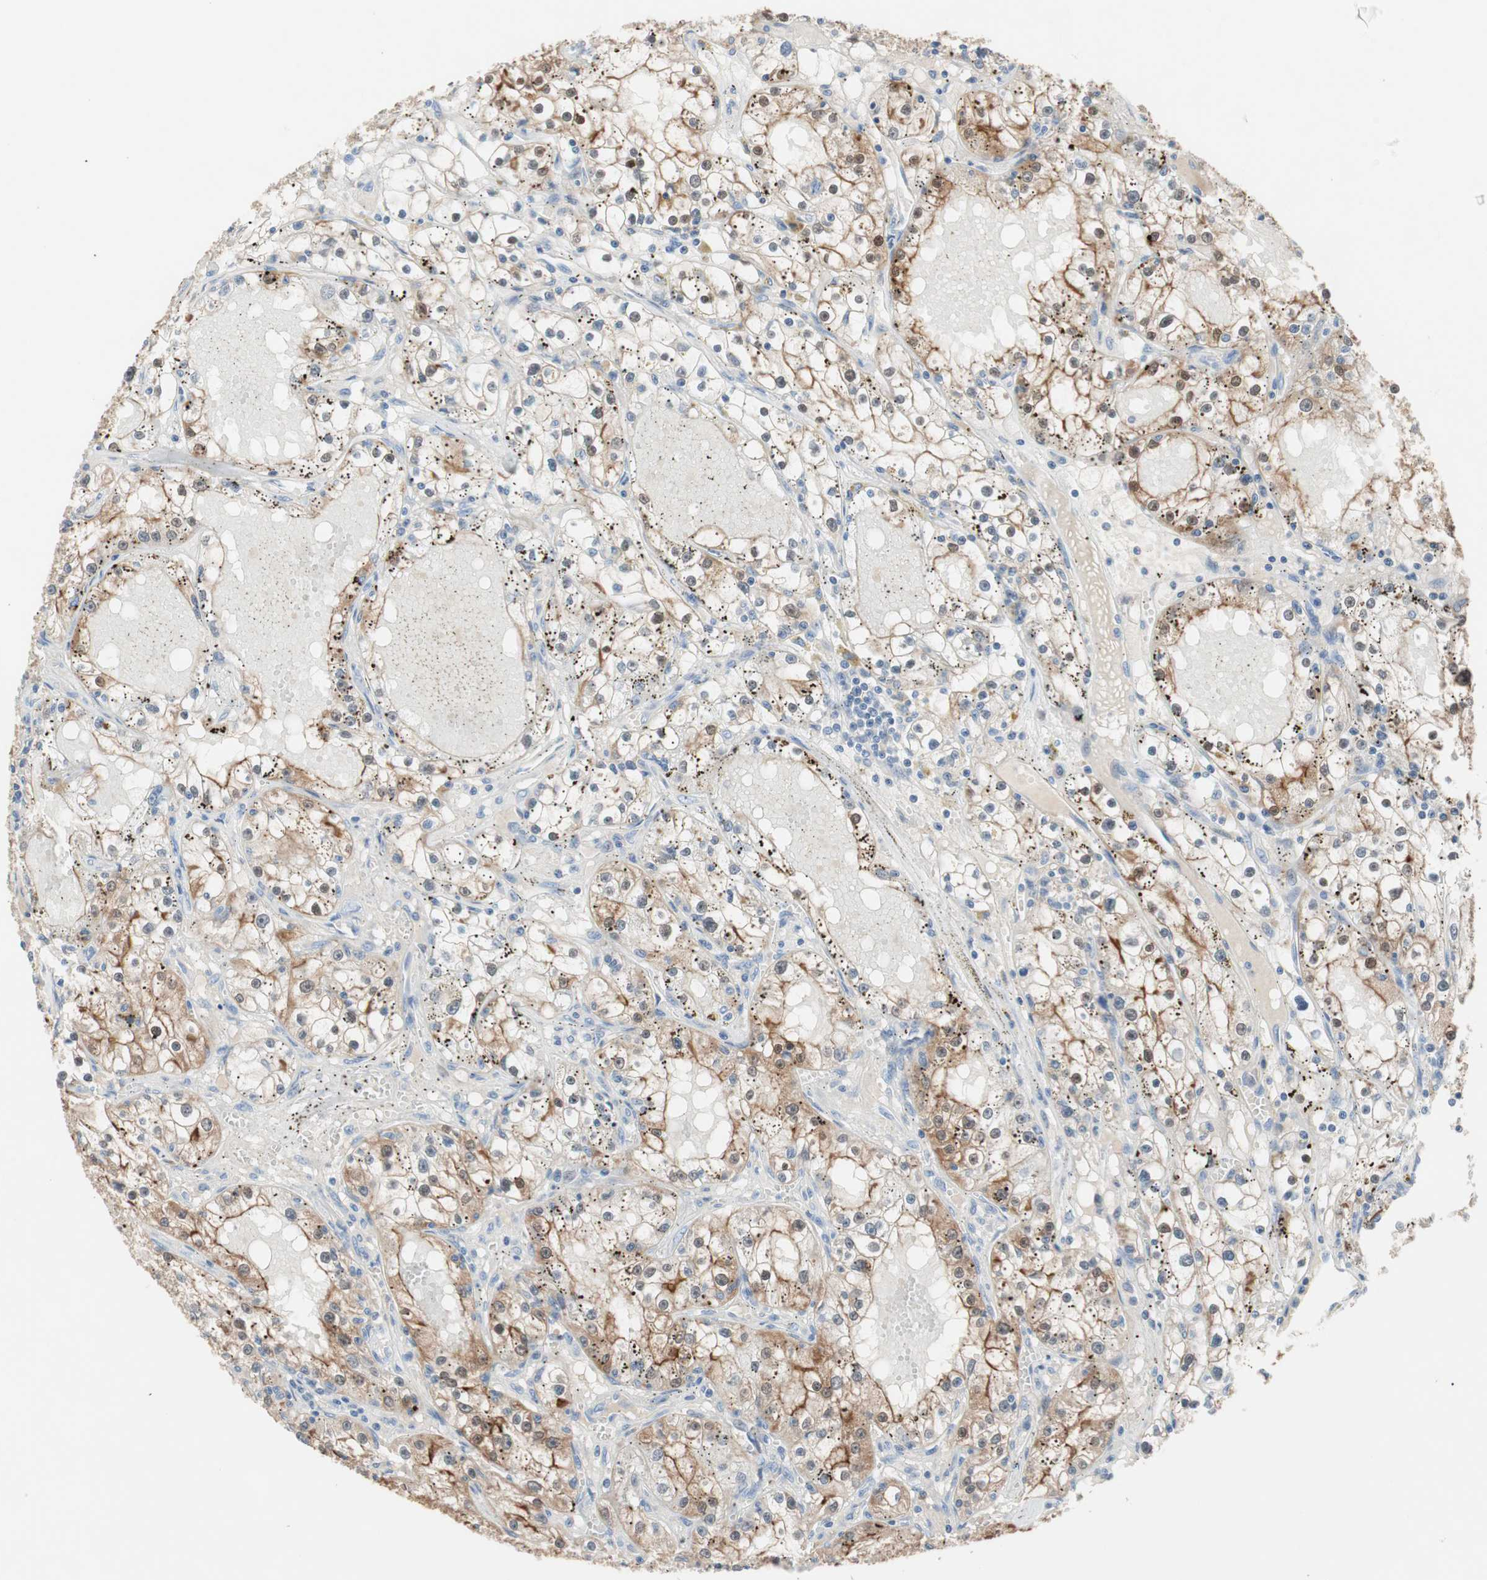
{"staining": {"intensity": "moderate", "quantity": "25%-75%", "location": "cytoplasmic/membranous,nuclear"}, "tissue": "renal cancer", "cell_type": "Tumor cells", "image_type": "cancer", "snomed": [{"axis": "morphology", "description": "Adenocarcinoma, NOS"}, {"axis": "topography", "description": "Kidney"}], "caption": "A photomicrograph showing moderate cytoplasmic/membranous and nuclear staining in approximately 25%-75% of tumor cells in renal adenocarcinoma, as visualized by brown immunohistochemical staining.", "gene": "PDZK1", "patient": {"sex": "male", "age": 56}}